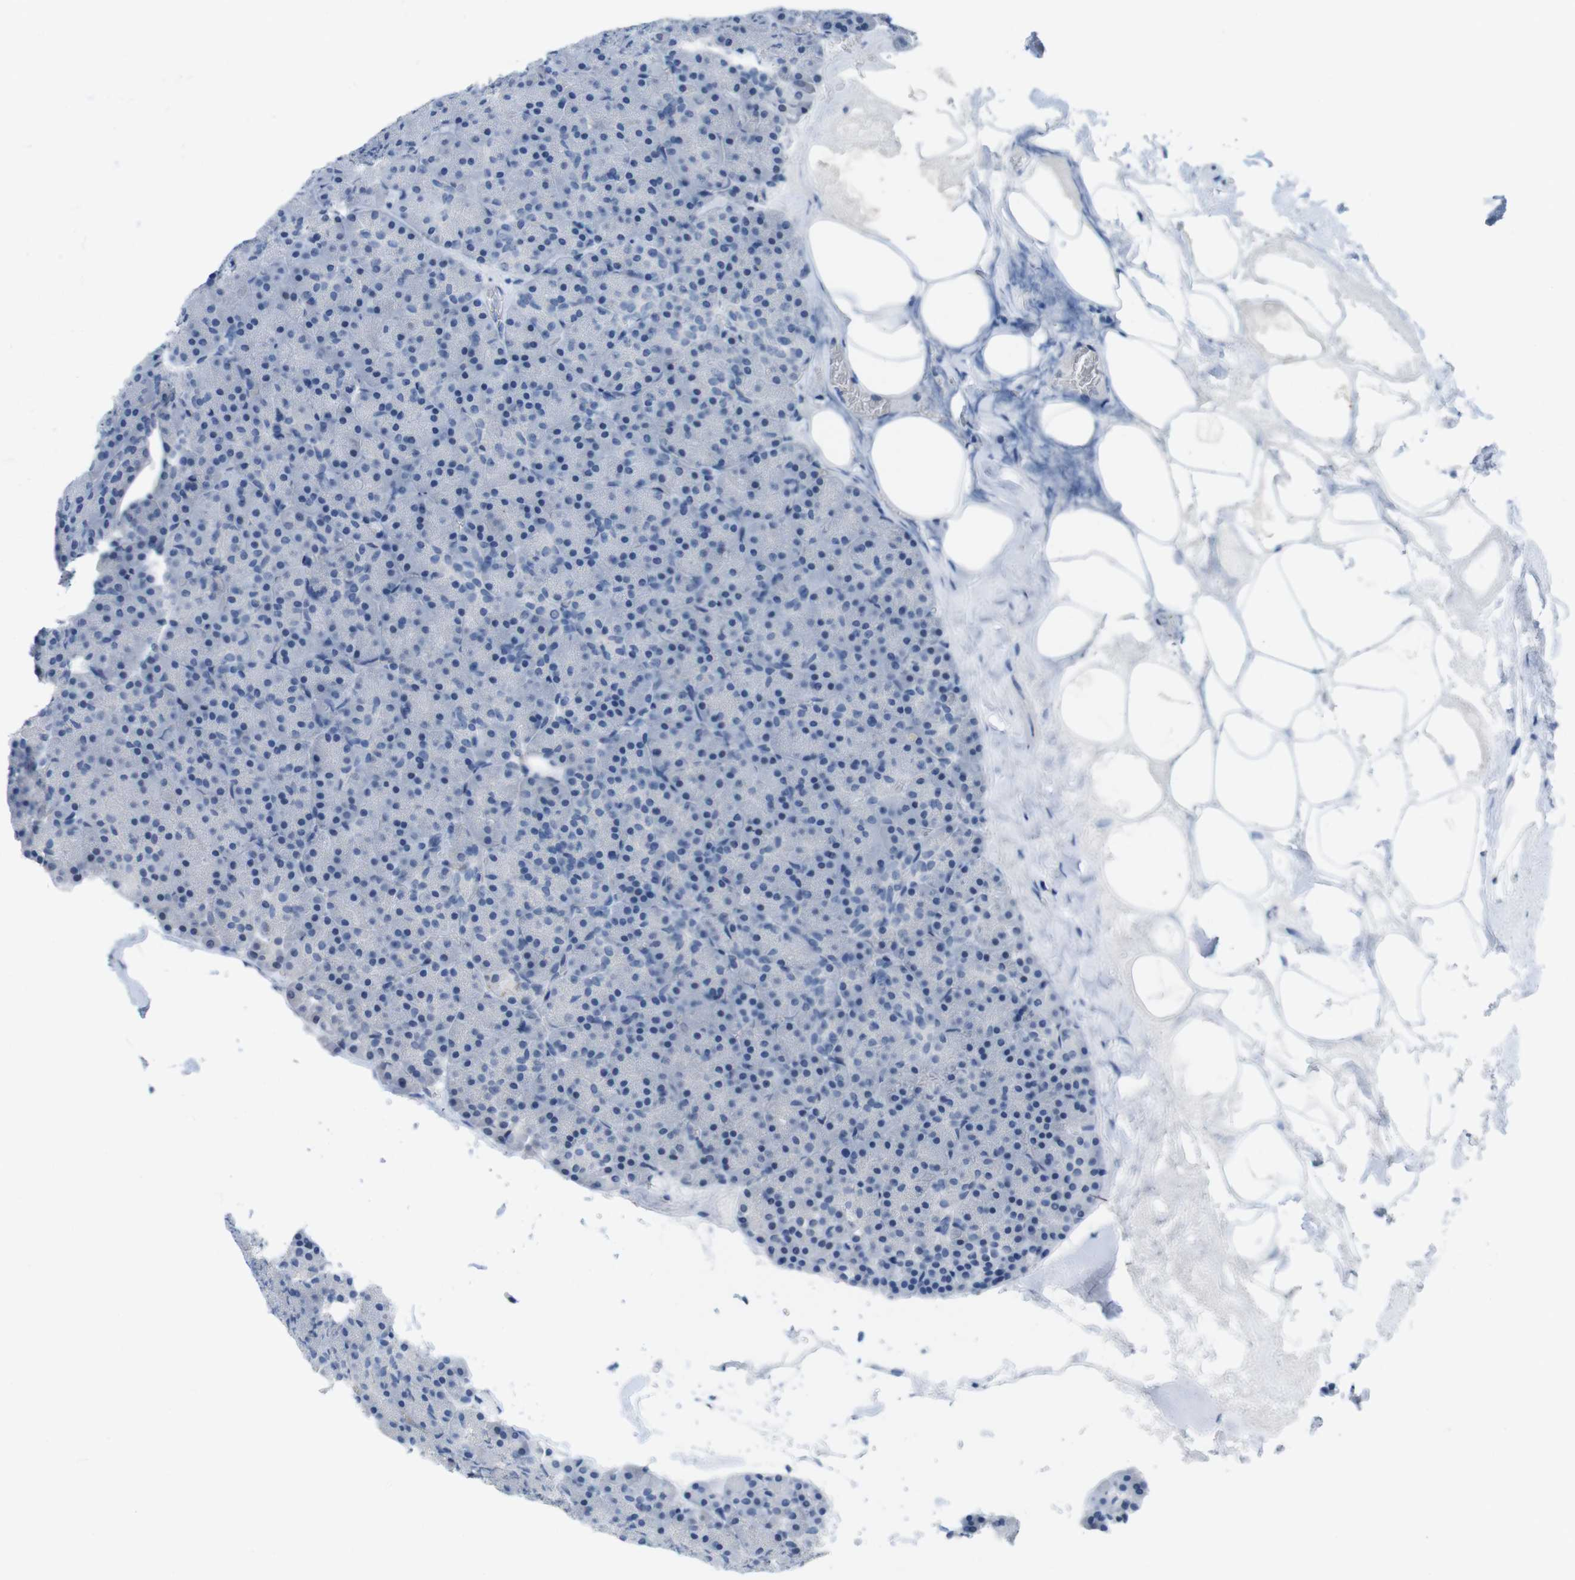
{"staining": {"intensity": "negative", "quantity": "none", "location": "none"}, "tissue": "pancreas", "cell_type": "Exocrine glandular cells", "image_type": "normal", "snomed": [{"axis": "morphology", "description": "Normal tissue, NOS"}, {"axis": "topography", "description": "Pancreas"}], "caption": "Exocrine glandular cells show no significant protein positivity in unremarkable pancreas. The staining was performed using DAB (3,3'-diaminobenzidine) to visualize the protein expression in brown, while the nuclei were stained in blue with hematoxylin (Magnification: 20x).", "gene": "OPN1SW", "patient": {"sex": "female", "age": 35}}